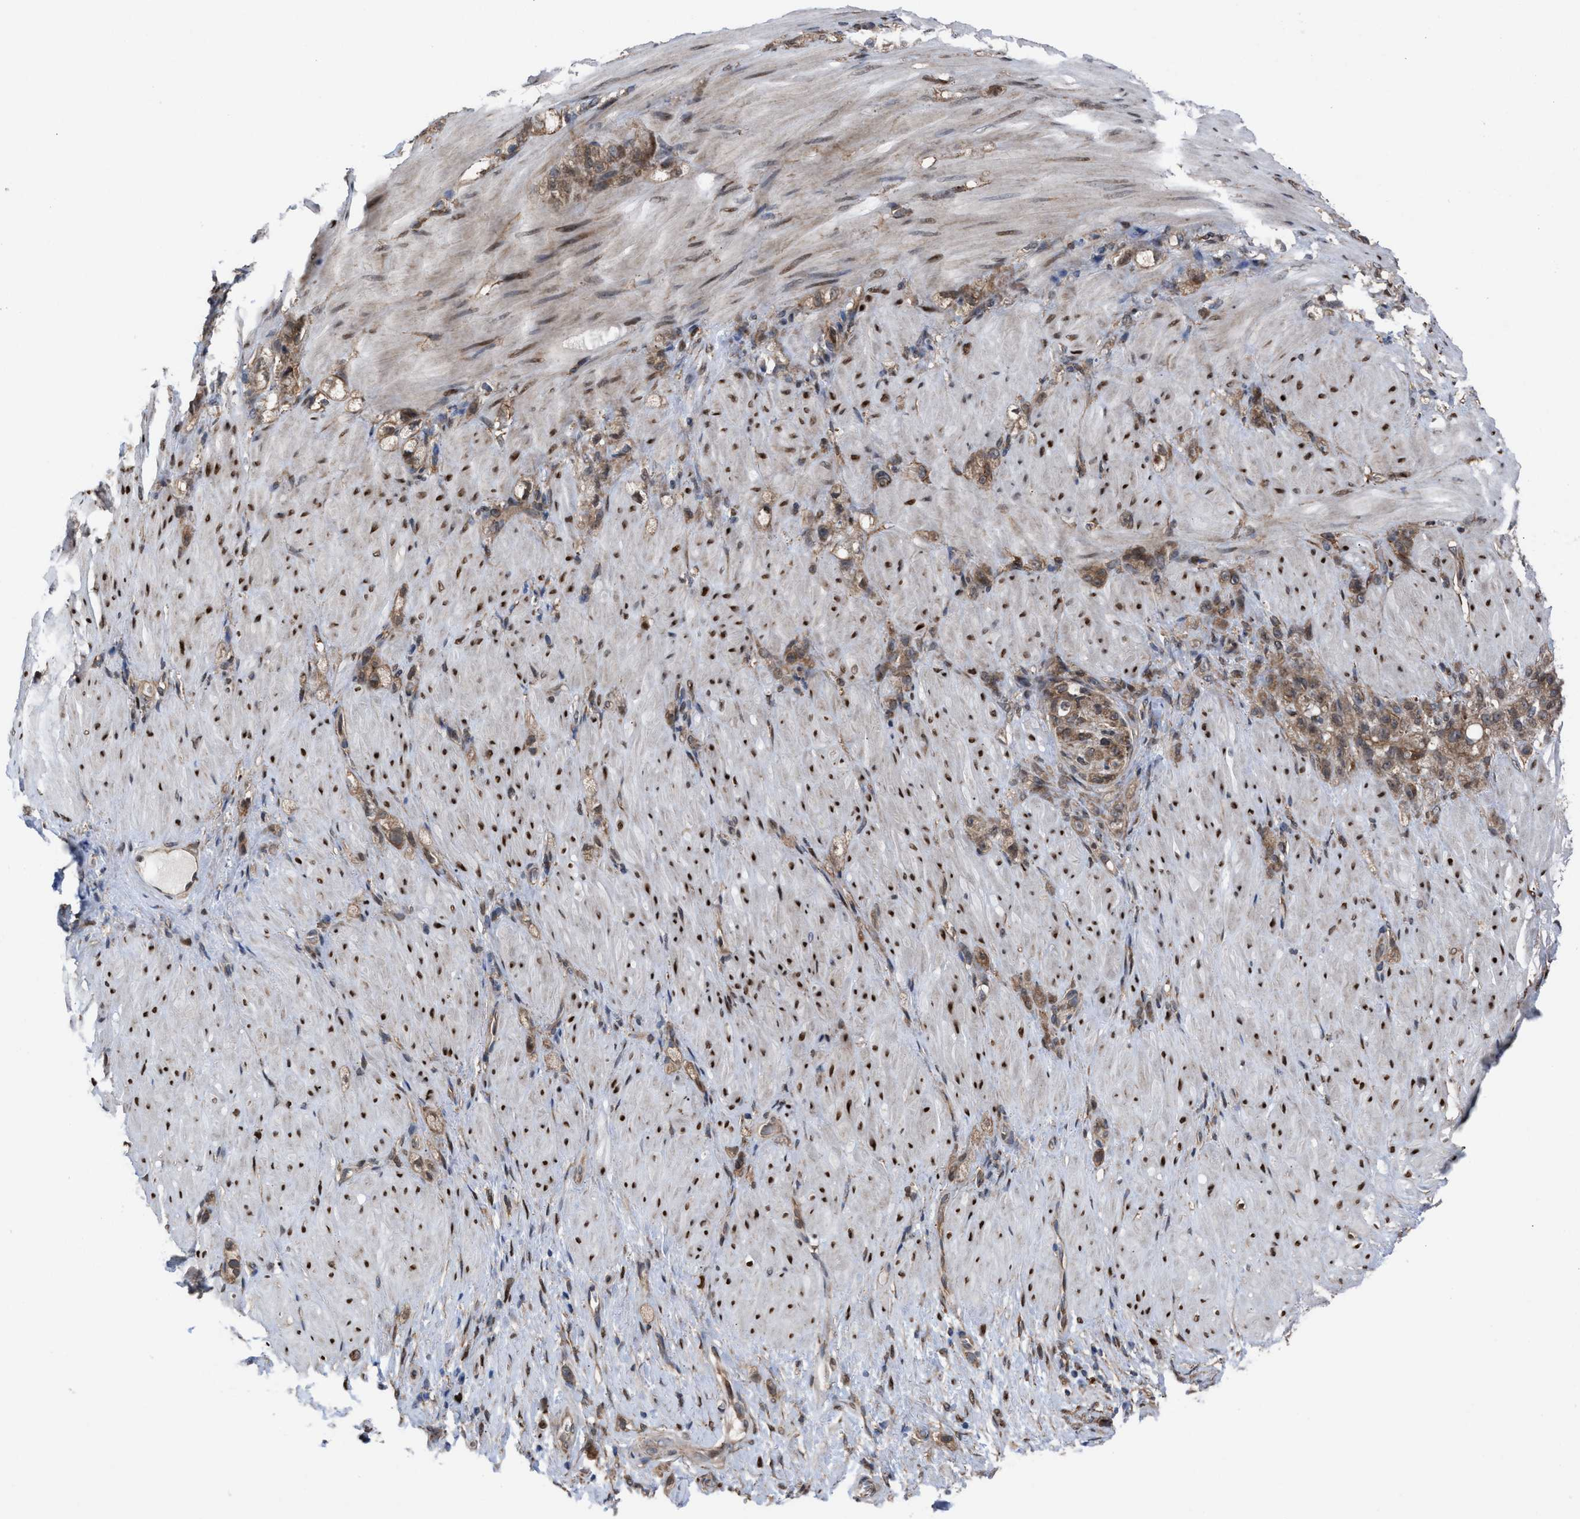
{"staining": {"intensity": "moderate", "quantity": ">75%", "location": "cytoplasmic/membranous"}, "tissue": "stomach cancer", "cell_type": "Tumor cells", "image_type": "cancer", "snomed": [{"axis": "morphology", "description": "Normal tissue, NOS"}, {"axis": "morphology", "description": "Adenocarcinoma, NOS"}, {"axis": "topography", "description": "Stomach"}], "caption": "Immunohistochemical staining of human adenocarcinoma (stomach) reveals moderate cytoplasmic/membranous protein staining in about >75% of tumor cells.", "gene": "TP53BP2", "patient": {"sex": "male", "age": 82}}